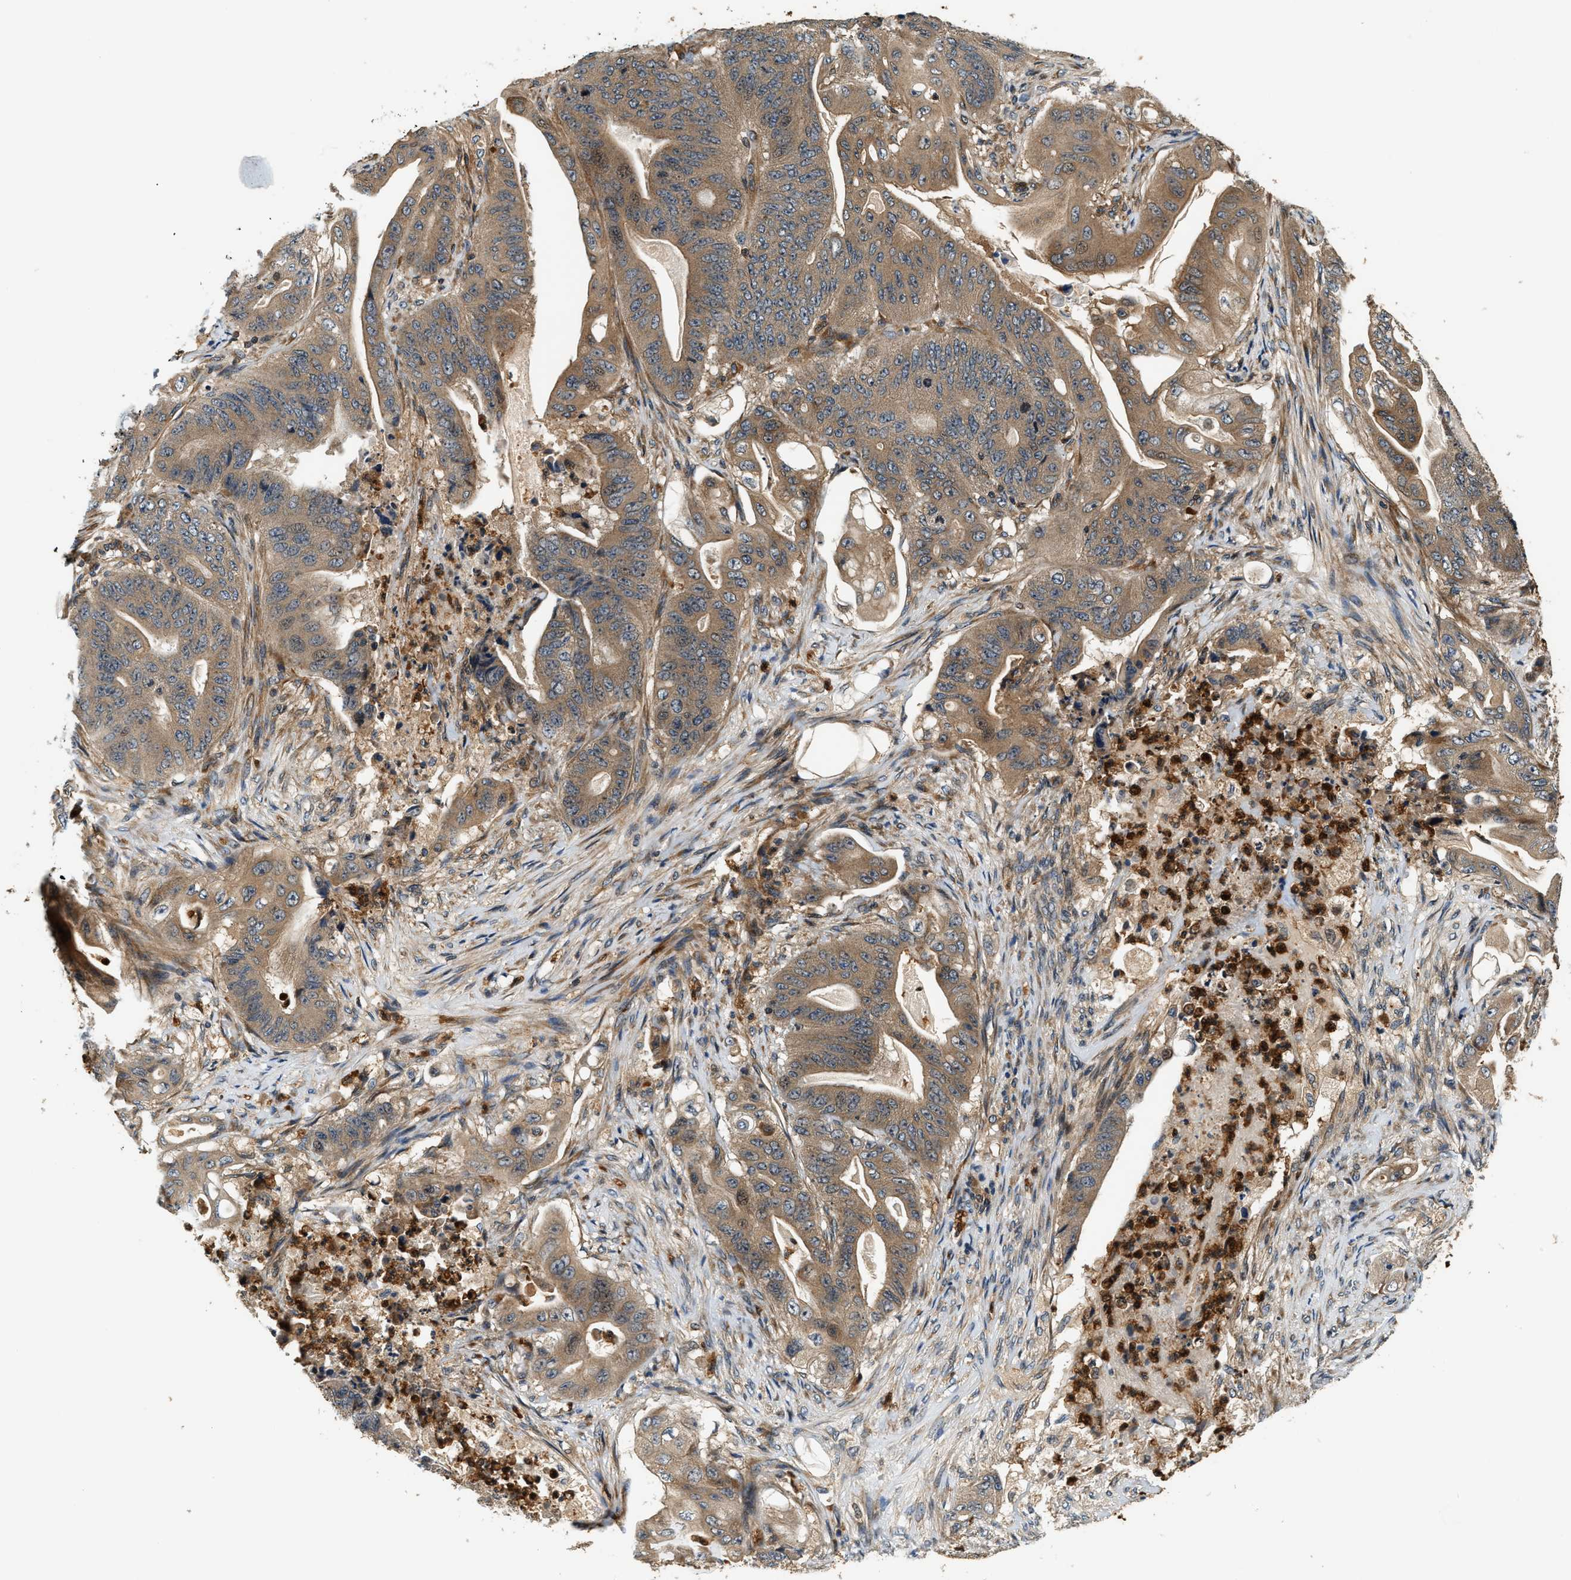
{"staining": {"intensity": "moderate", "quantity": ">75%", "location": "cytoplasmic/membranous"}, "tissue": "stomach cancer", "cell_type": "Tumor cells", "image_type": "cancer", "snomed": [{"axis": "morphology", "description": "Adenocarcinoma, NOS"}, {"axis": "topography", "description": "Stomach"}], "caption": "Brown immunohistochemical staining in human stomach cancer (adenocarcinoma) shows moderate cytoplasmic/membranous expression in about >75% of tumor cells.", "gene": "SAMD9", "patient": {"sex": "female", "age": 73}}